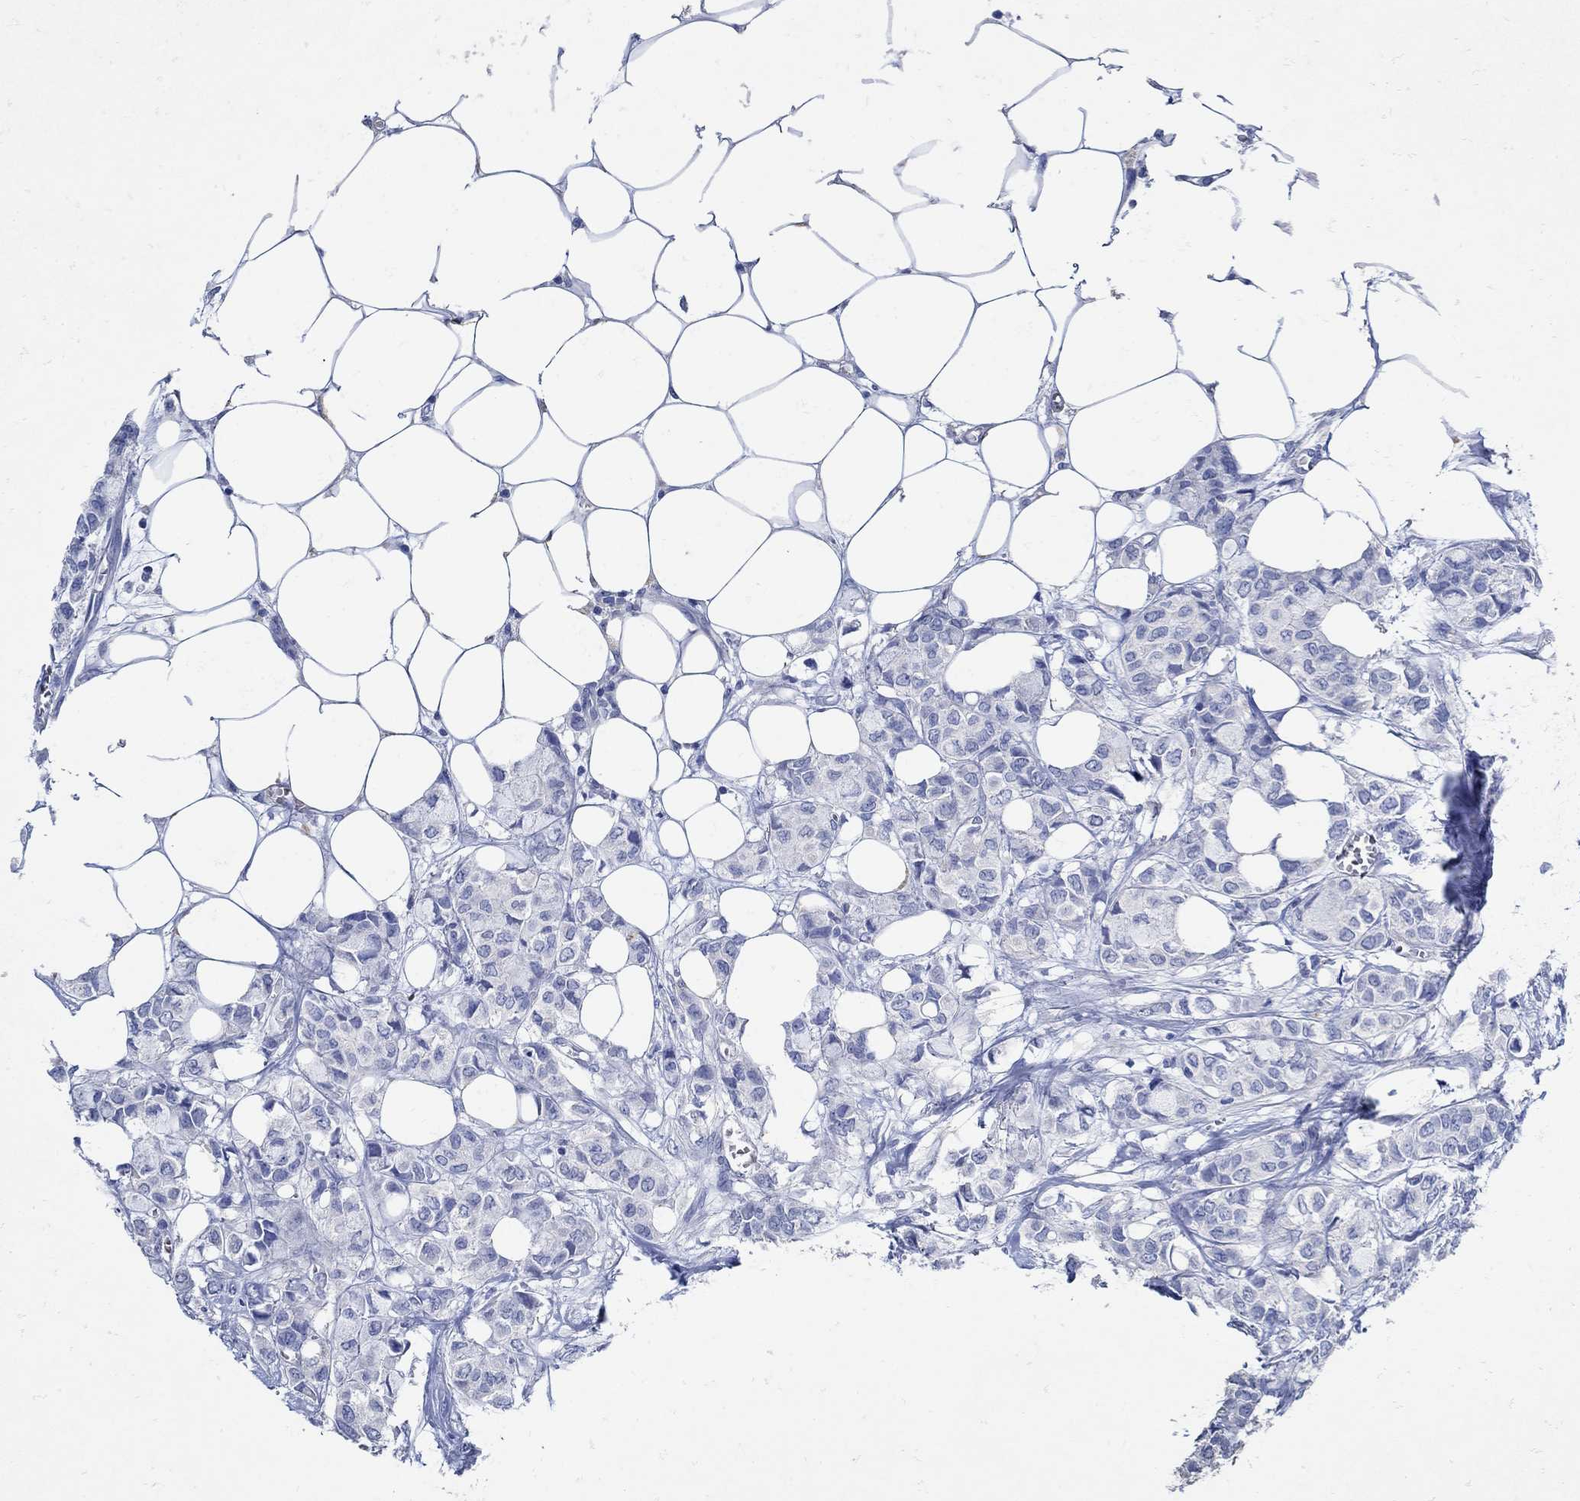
{"staining": {"intensity": "negative", "quantity": "none", "location": "none"}, "tissue": "breast cancer", "cell_type": "Tumor cells", "image_type": "cancer", "snomed": [{"axis": "morphology", "description": "Duct carcinoma"}, {"axis": "topography", "description": "Breast"}], "caption": "High power microscopy histopathology image of an immunohistochemistry (IHC) photomicrograph of breast cancer, revealing no significant staining in tumor cells.", "gene": "NOS1", "patient": {"sex": "female", "age": 85}}